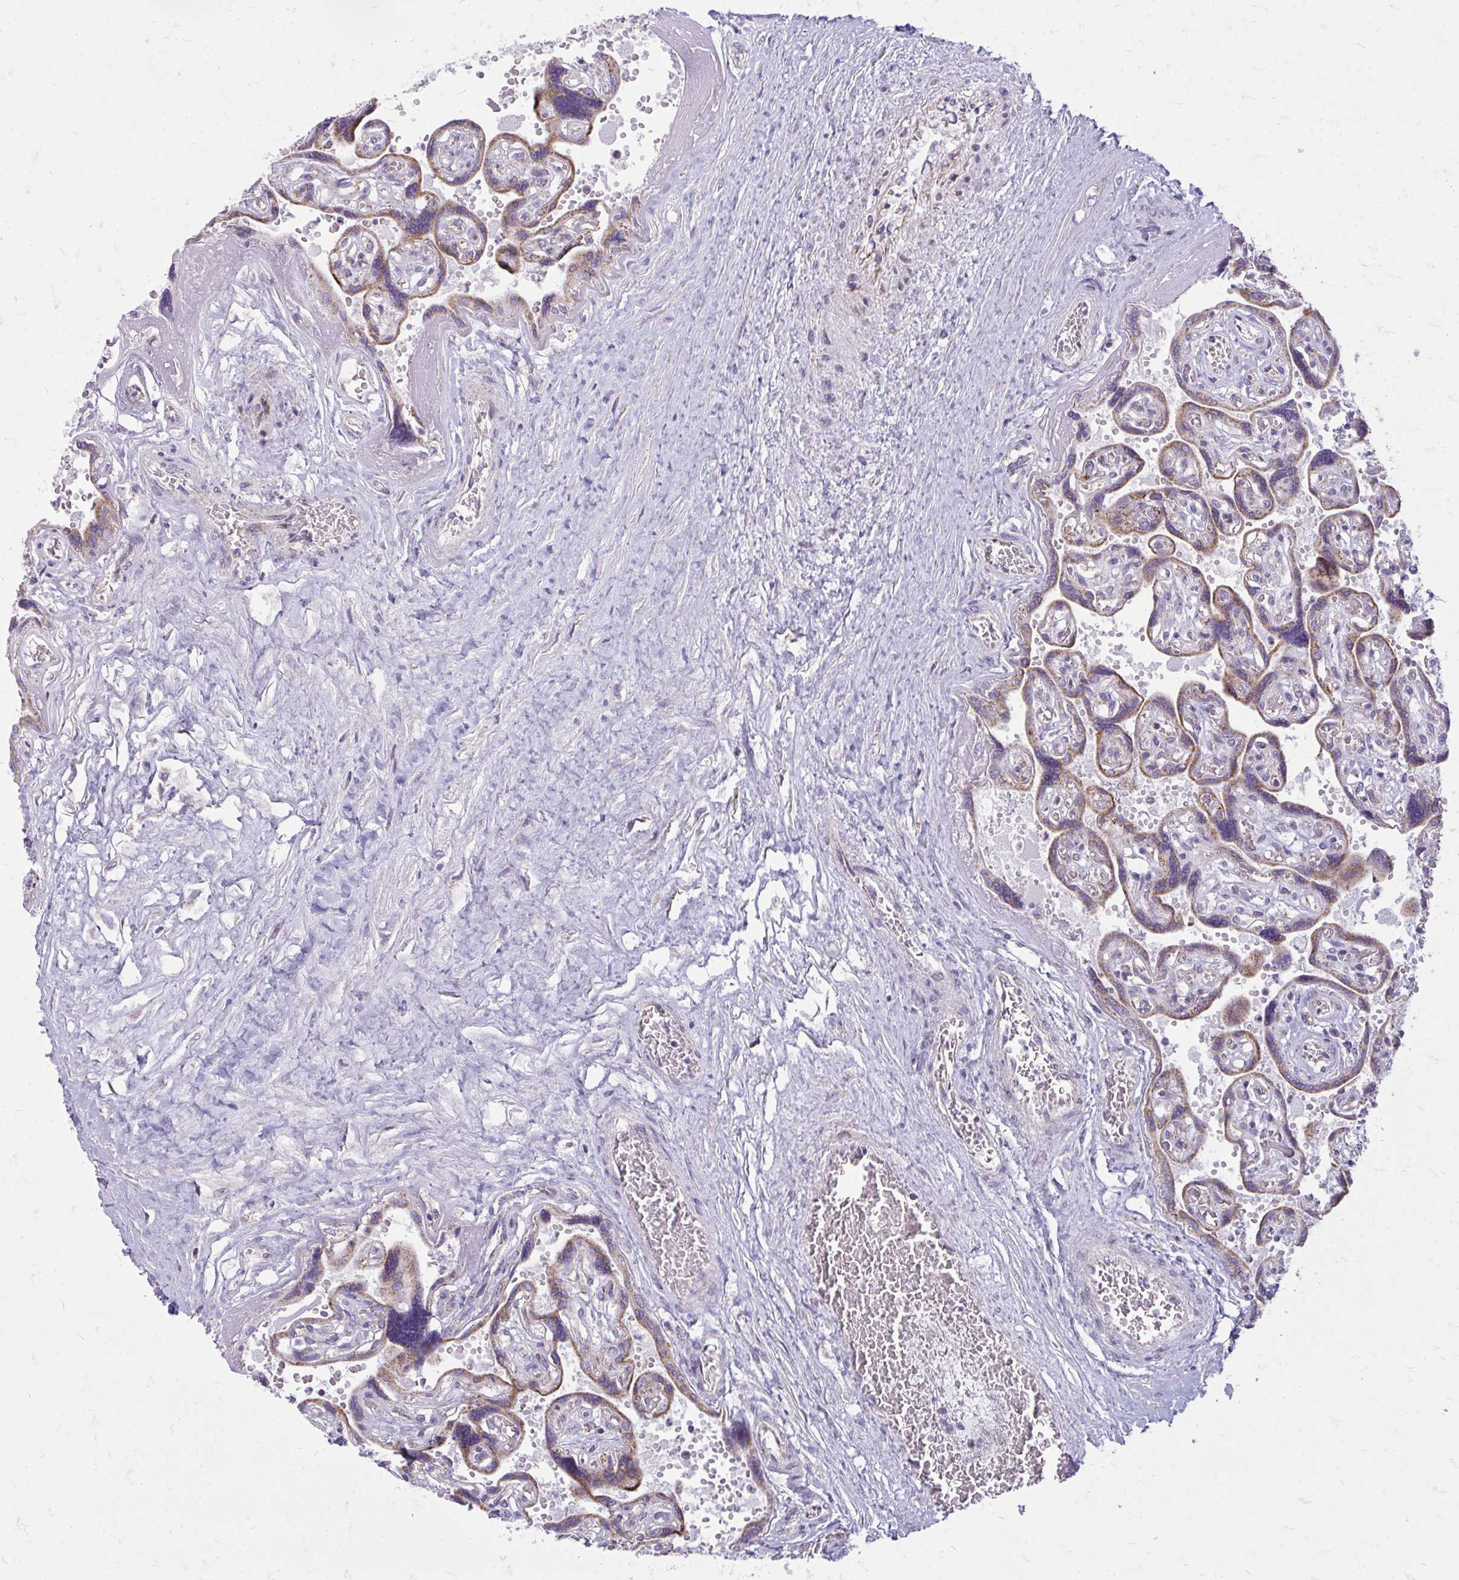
{"staining": {"intensity": "negative", "quantity": "none", "location": "none"}, "tissue": "placenta", "cell_type": "Decidual cells", "image_type": "normal", "snomed": [{"axis": "morphology", "description": "Normal tissue, NOS"}, {"axis": "topography", "description": "Placenta"}], "caption": "The histopathology image shows no staining of decidual cells in unremarkable placenta.", "gene": "IFIT1", "patient": {"sex": "female", "age": 32}}